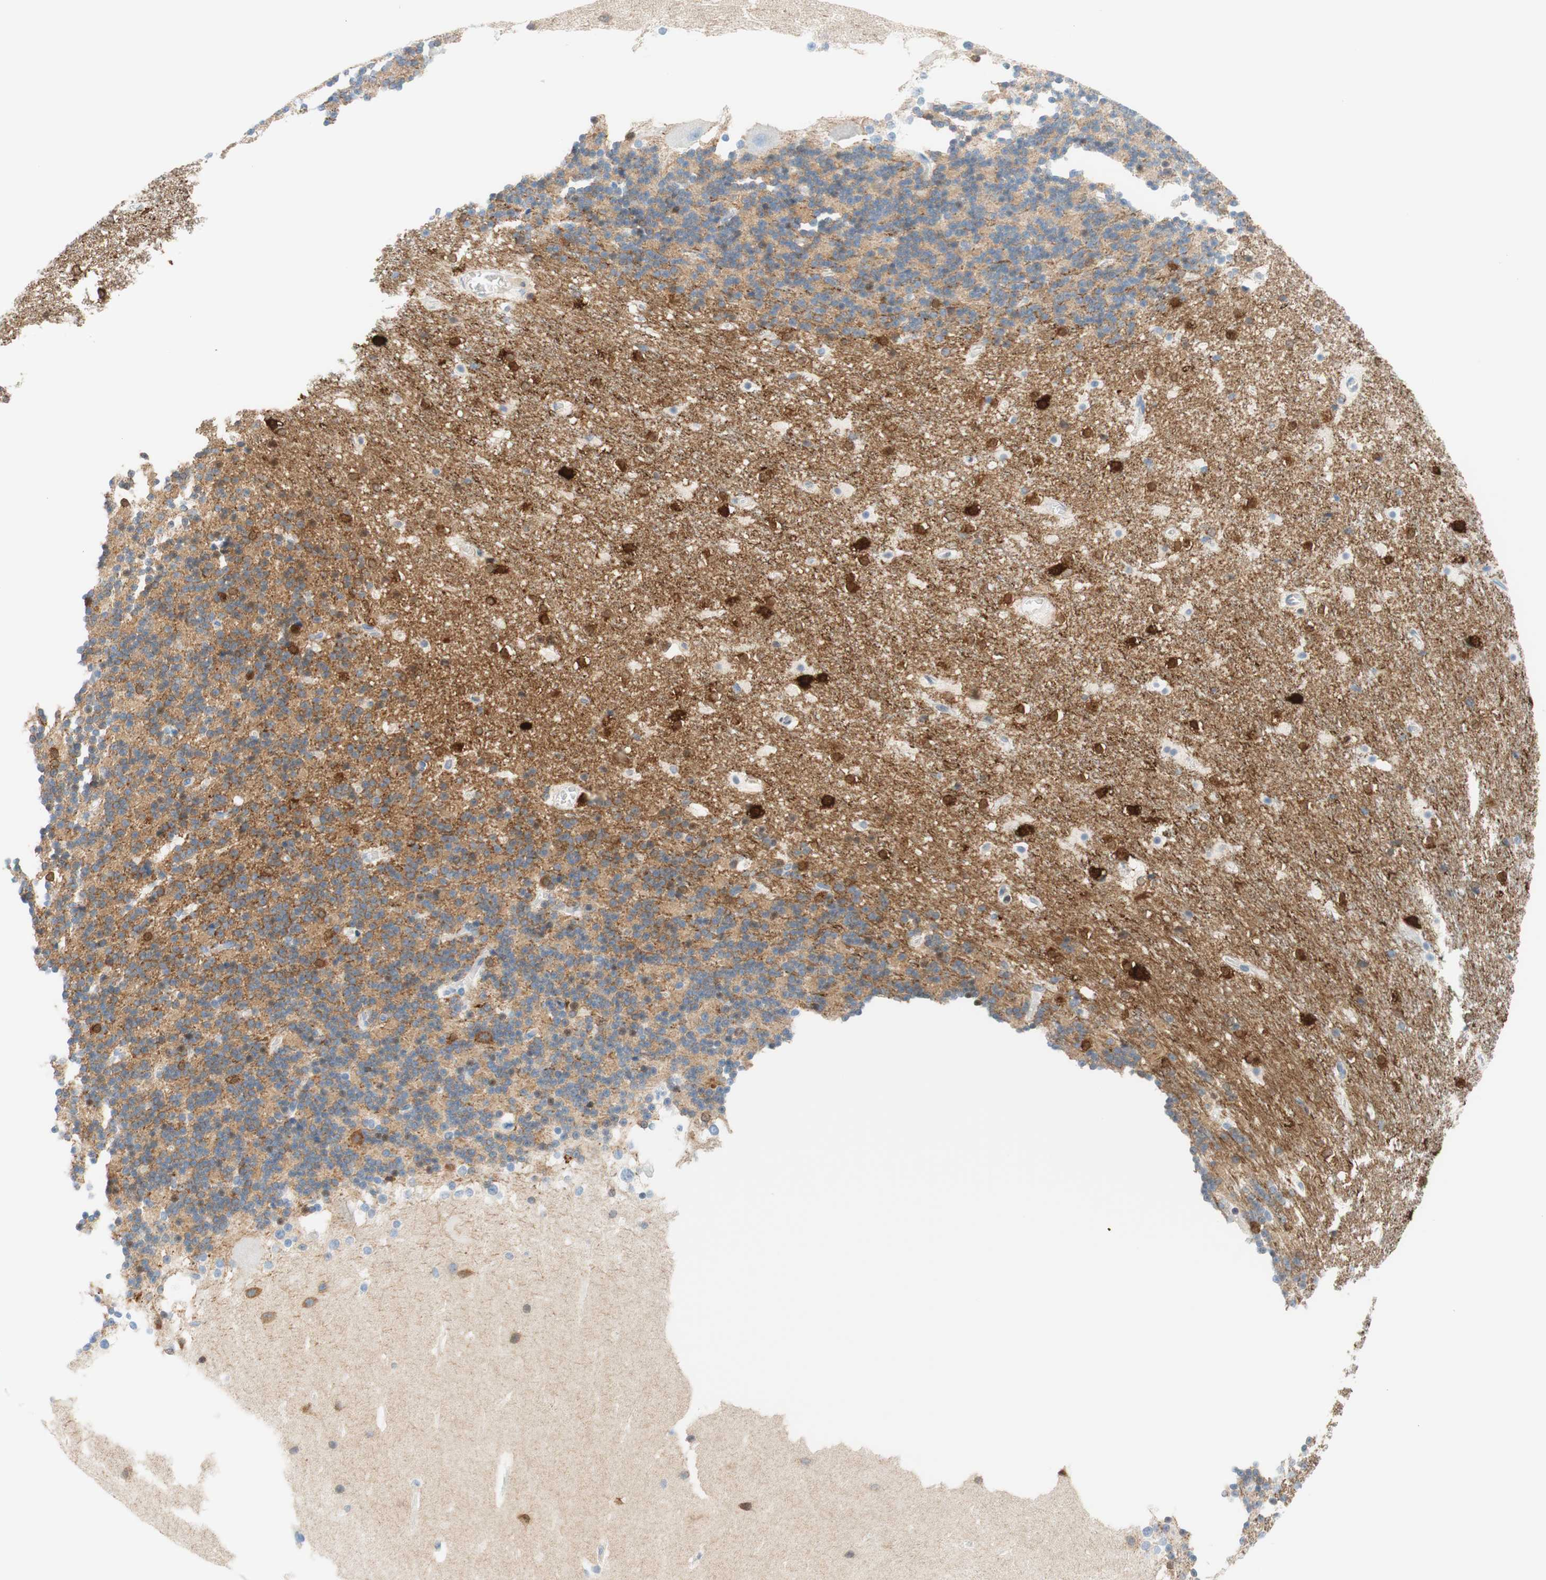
{"staining": {"intensity": "strong", "quantity": "<25%", "location": "cytoplasmic/membranous"}, "tissue": "cerebellum", "cell_type": "Cells in granular layer", "image_type": "normal", "snomed": [{"axis": "morphology", "description": "Normal tissue, NOS"}, {"axis": "topography", "description": "Cerebellum"}], "caption": "Approximately <25% of cells in granular layer in benign cerebellum display strong cytoplasmic/membranous protein positivity as visualized by brown immunohistochemical staining.", "gene": "STMN1", "patient": {"sex": "female", "age": 19}}